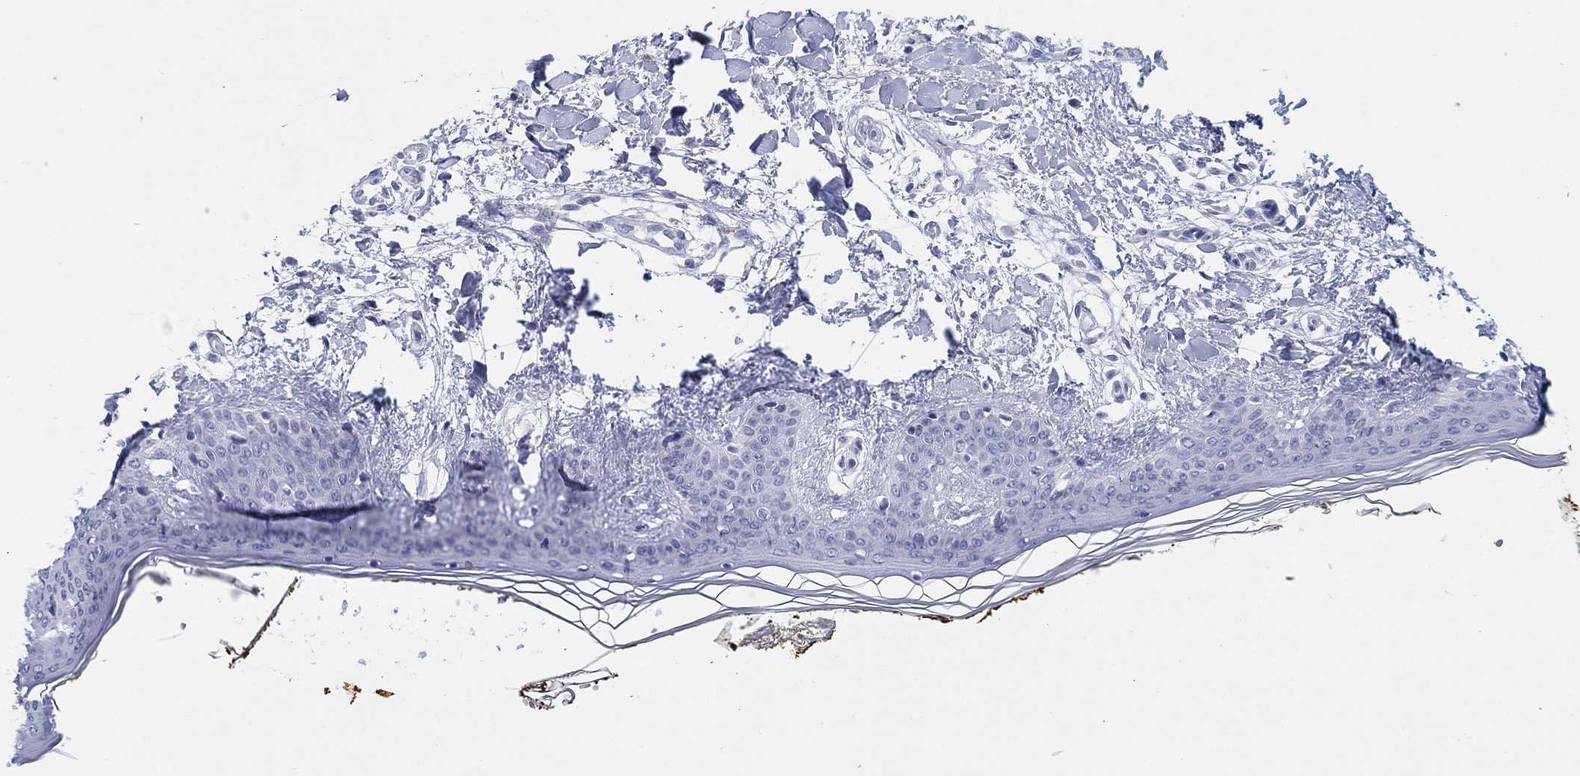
{"staining": {"intensity": "negative", "quantity": "none", "location": "none"}, "tissue": "skin", "cell_type": "Fibroblasts", "image_type": "normal", "snomed": [{"axis": "morphology", "description": "Normal tissue, NOS"}, {"axis": "topography", "description": "Skin"}], "caption": "This micrograph is of normal skin stained with immunohistochemistry (IHC) to label a protein in brown with the nuclei are counter-stained blue. There is no expression in fibroblasts.", "gene": "ERICH3", "patient": {"sex": "female", "age": 34}}